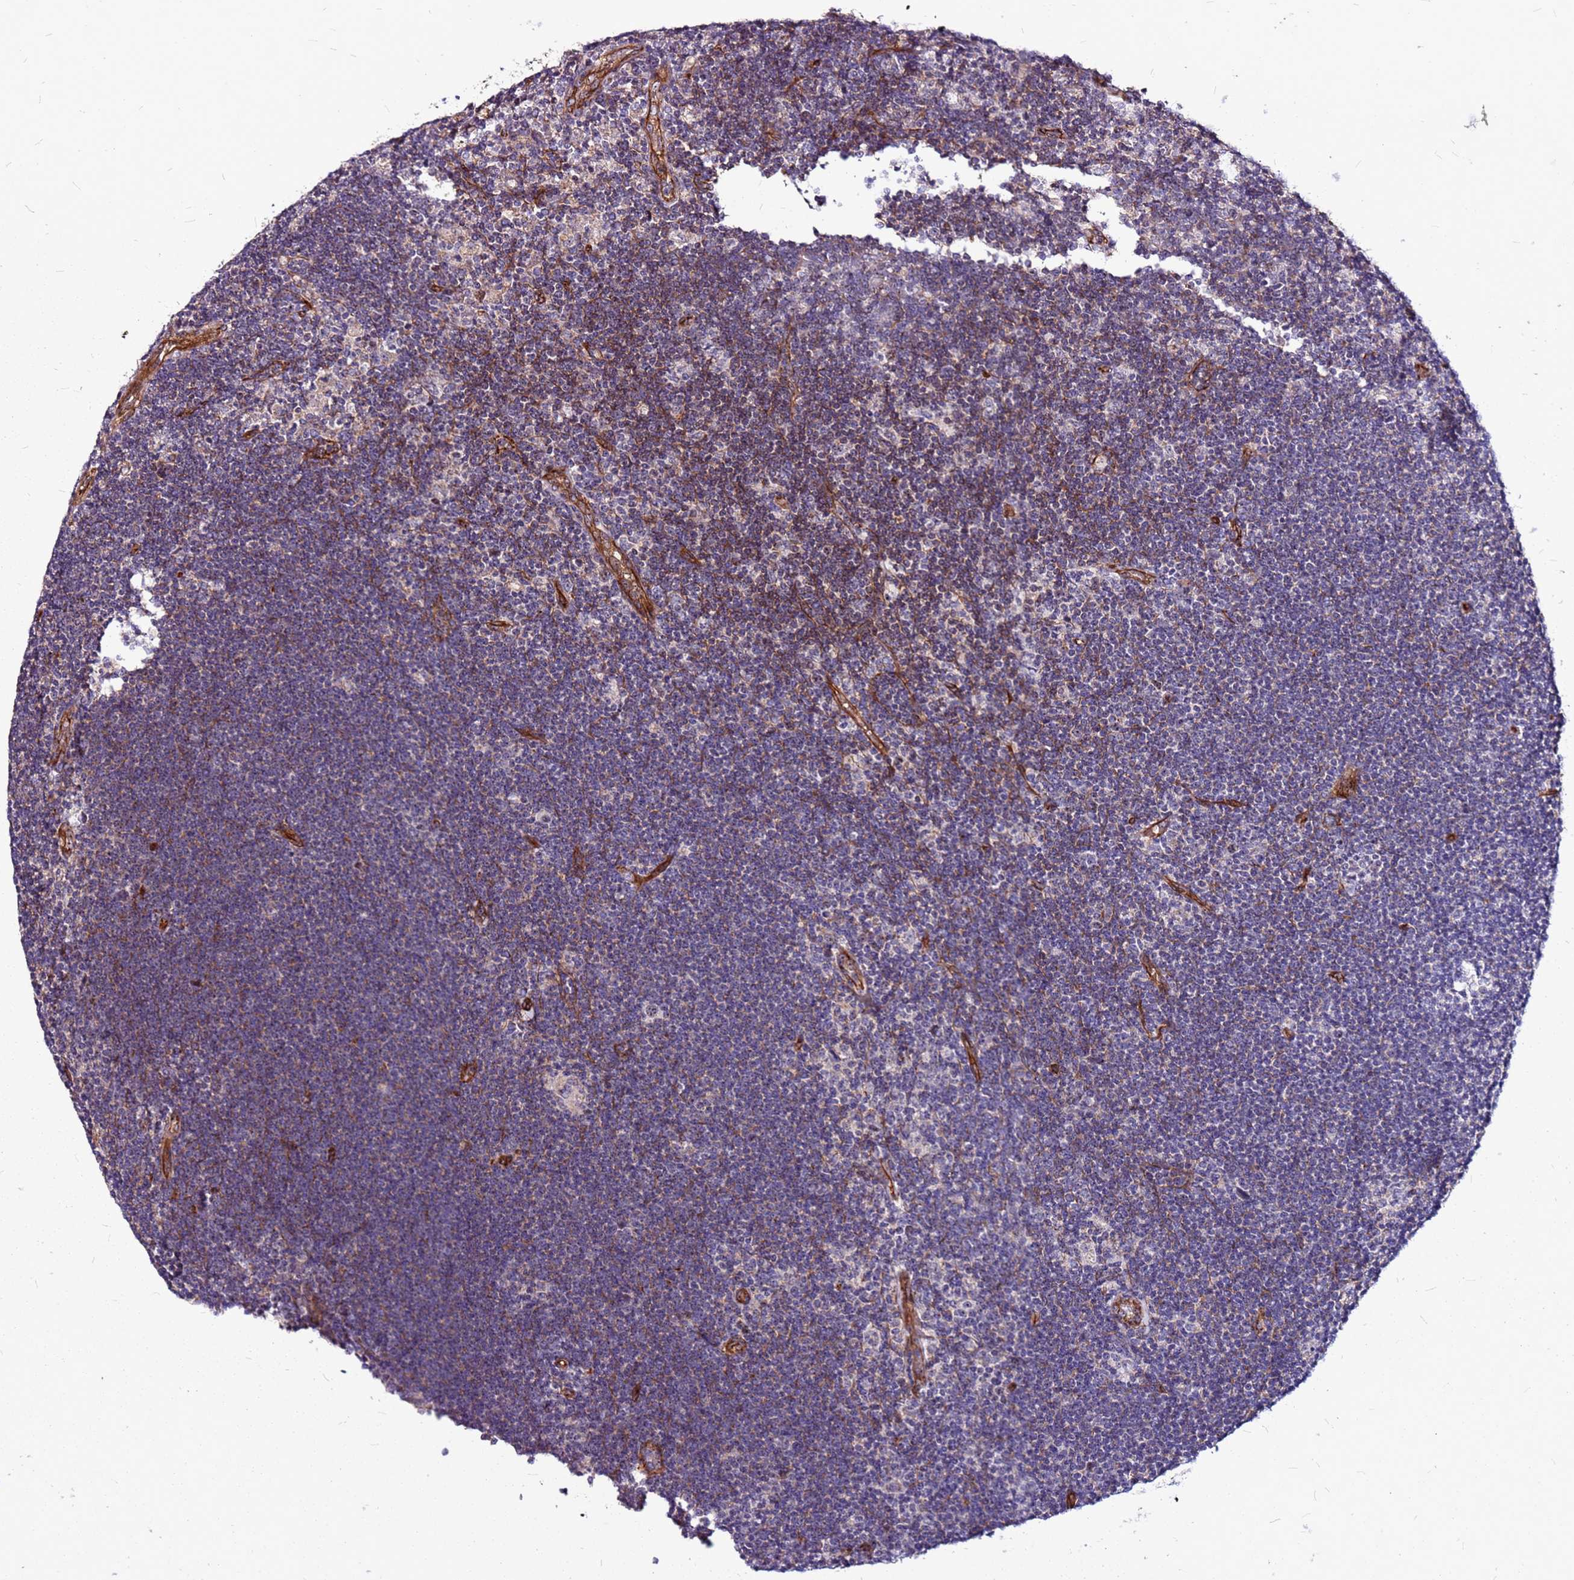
{"staining": {"intensity": "negative", "quantity": "none", "location": "none"}, "tissue": "lymphoma", "cell_type": "Tumor cells", "image_type": "cancer", "snomed": [{"axis": "morphology", "description": "Hodgkin's disease, NOS"}, {"axis": "topography", "description": "Lymph node"}], "caption": "Hodgkin's disease was stained to show a protein in brown. There is no significant staining in tumor cells. Nuclei are stained in blue.", "gene": "TOPAZ1", "patient": {"sex": "female", "age": 57}}